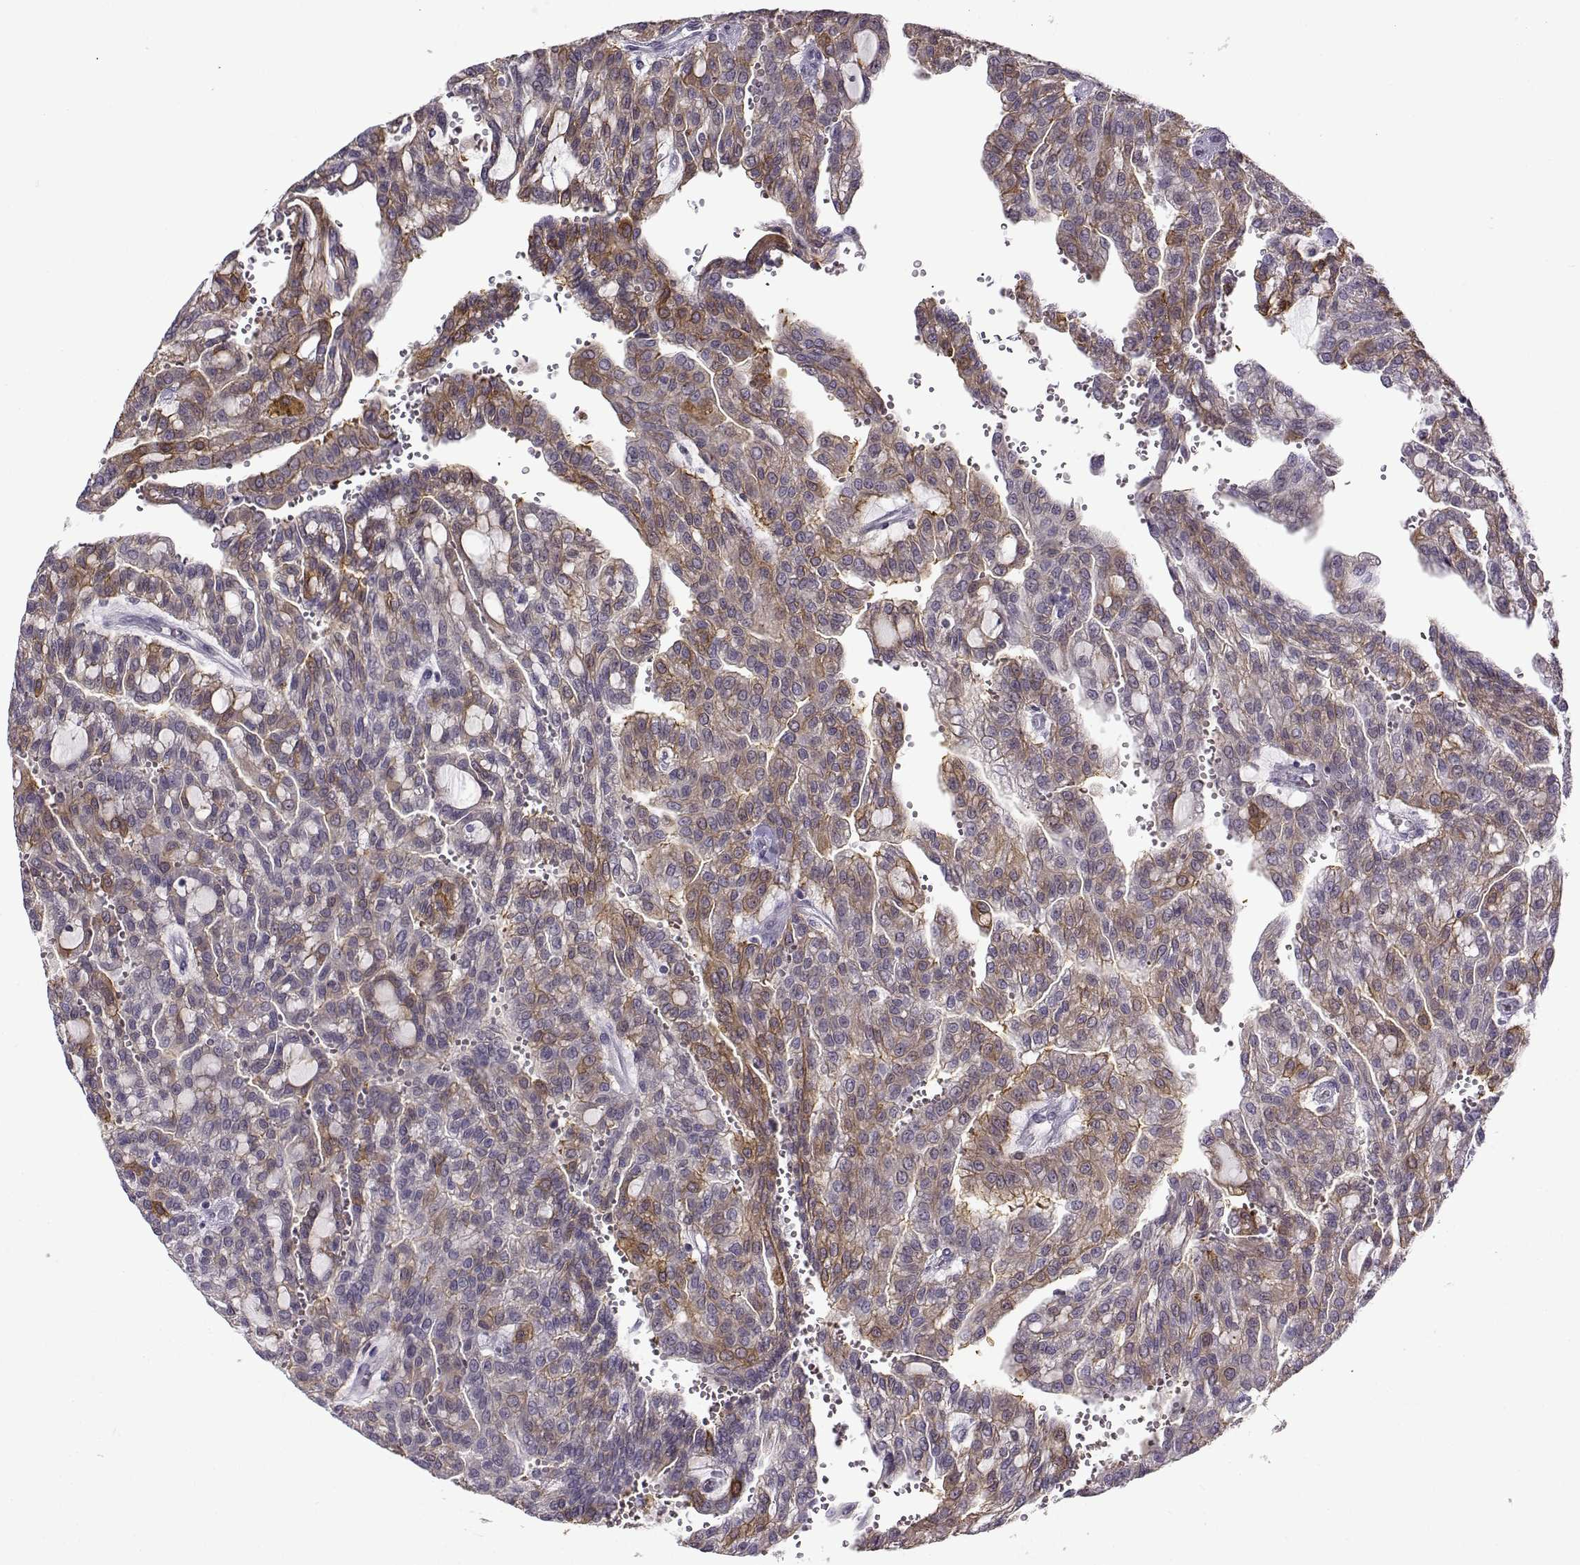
{"staining": {"intensity": "moderate", "quantity": "25%-75%", "location": "cytoplasmic/membranous"}, "tissue": "renal cancer", "cell_type": "Tumor cells", "image_type": "cancer", "snomed": [{"axis": "morphology", "description": "Adenocarcinoma, NOS"}, {"axis": "topography", "description": "Kidney"}], "caption": "This histopathology image displays immunohistochemistry (IHC) staining of adenocarcinoma (renal), with medium moderate cytoplasmic/membranous expression in approximately 25%-75% of tumor cells.", "gene": "BACH1", "patient": {"sex": "male", "age": 63}}